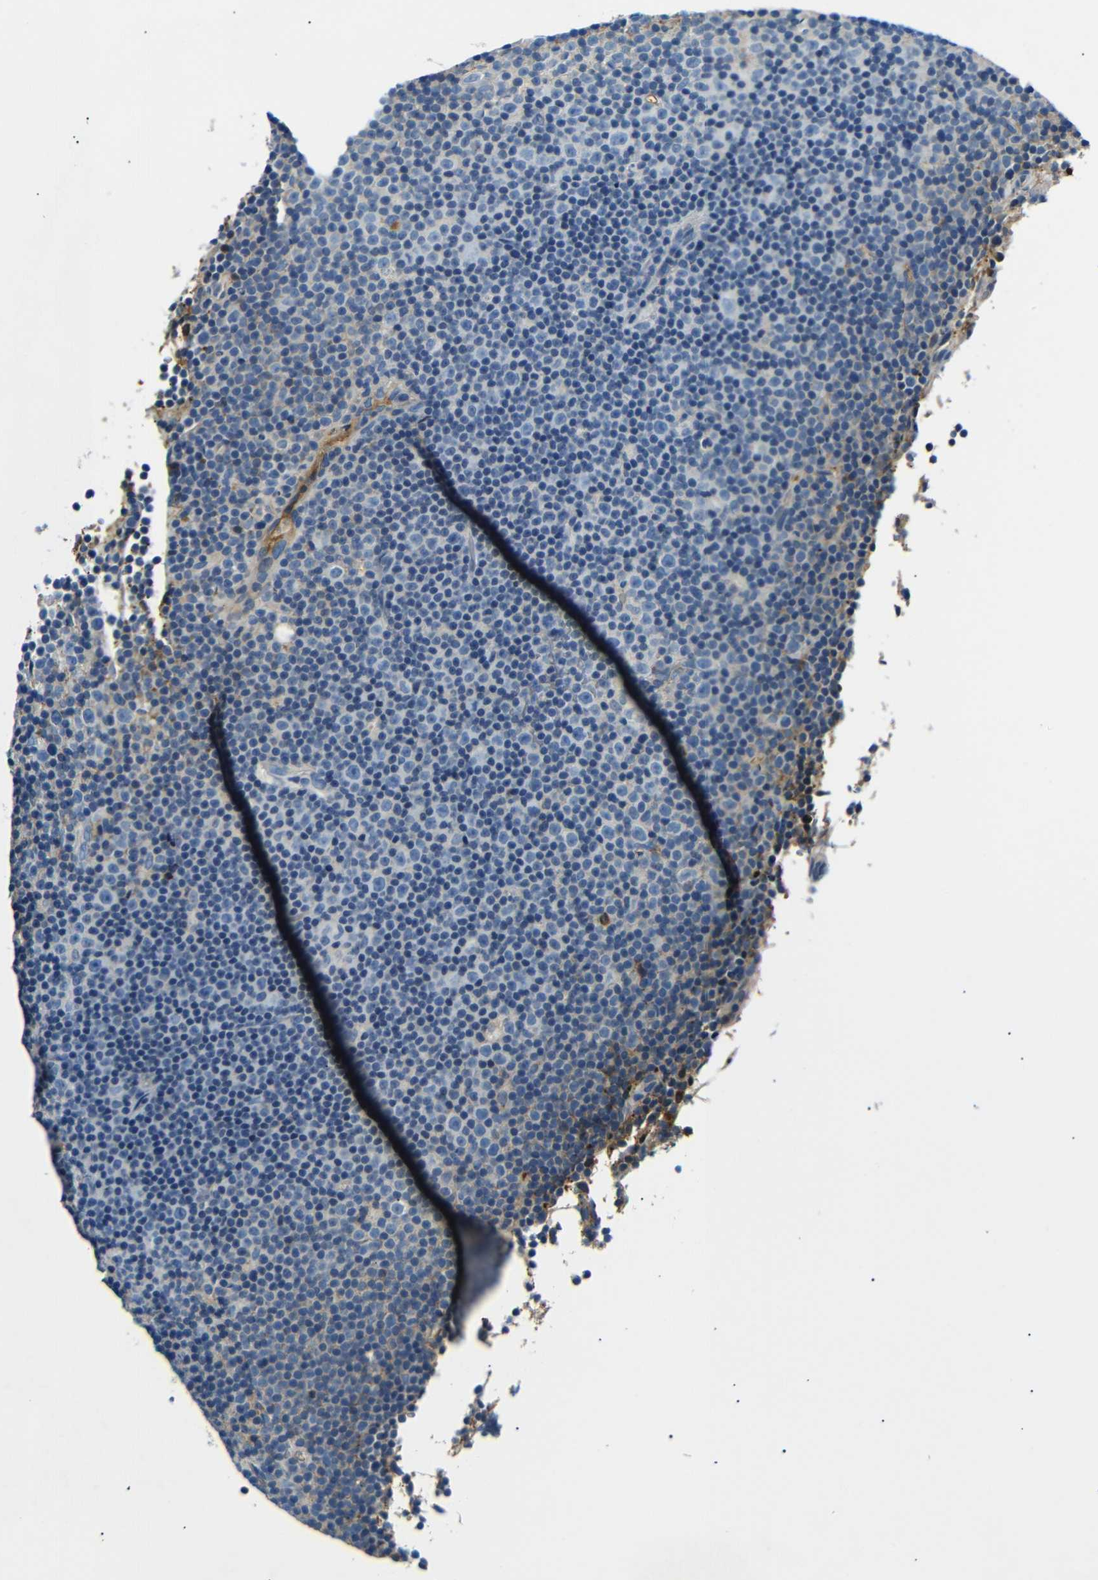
{"staining": {"intensity": "negative", "quantity": "none", "location": "none"}, "tissue": "lymphoma", "cell_type": "Tumor cells", "image_type": "cancer", "snomed": [{"axis": "morphology", "description": "Malignant lymphoma, non-Hodgkin's type, Low grade"}, {"axis": "topography", "description": "Lymph node"}], "caption": "The immunohistochemistry (IHC) image has no significant staining in tumor cells of lymphoma tissue.", "gene": "LHCGR", "patient": {"sex": "female", "age": 67}}